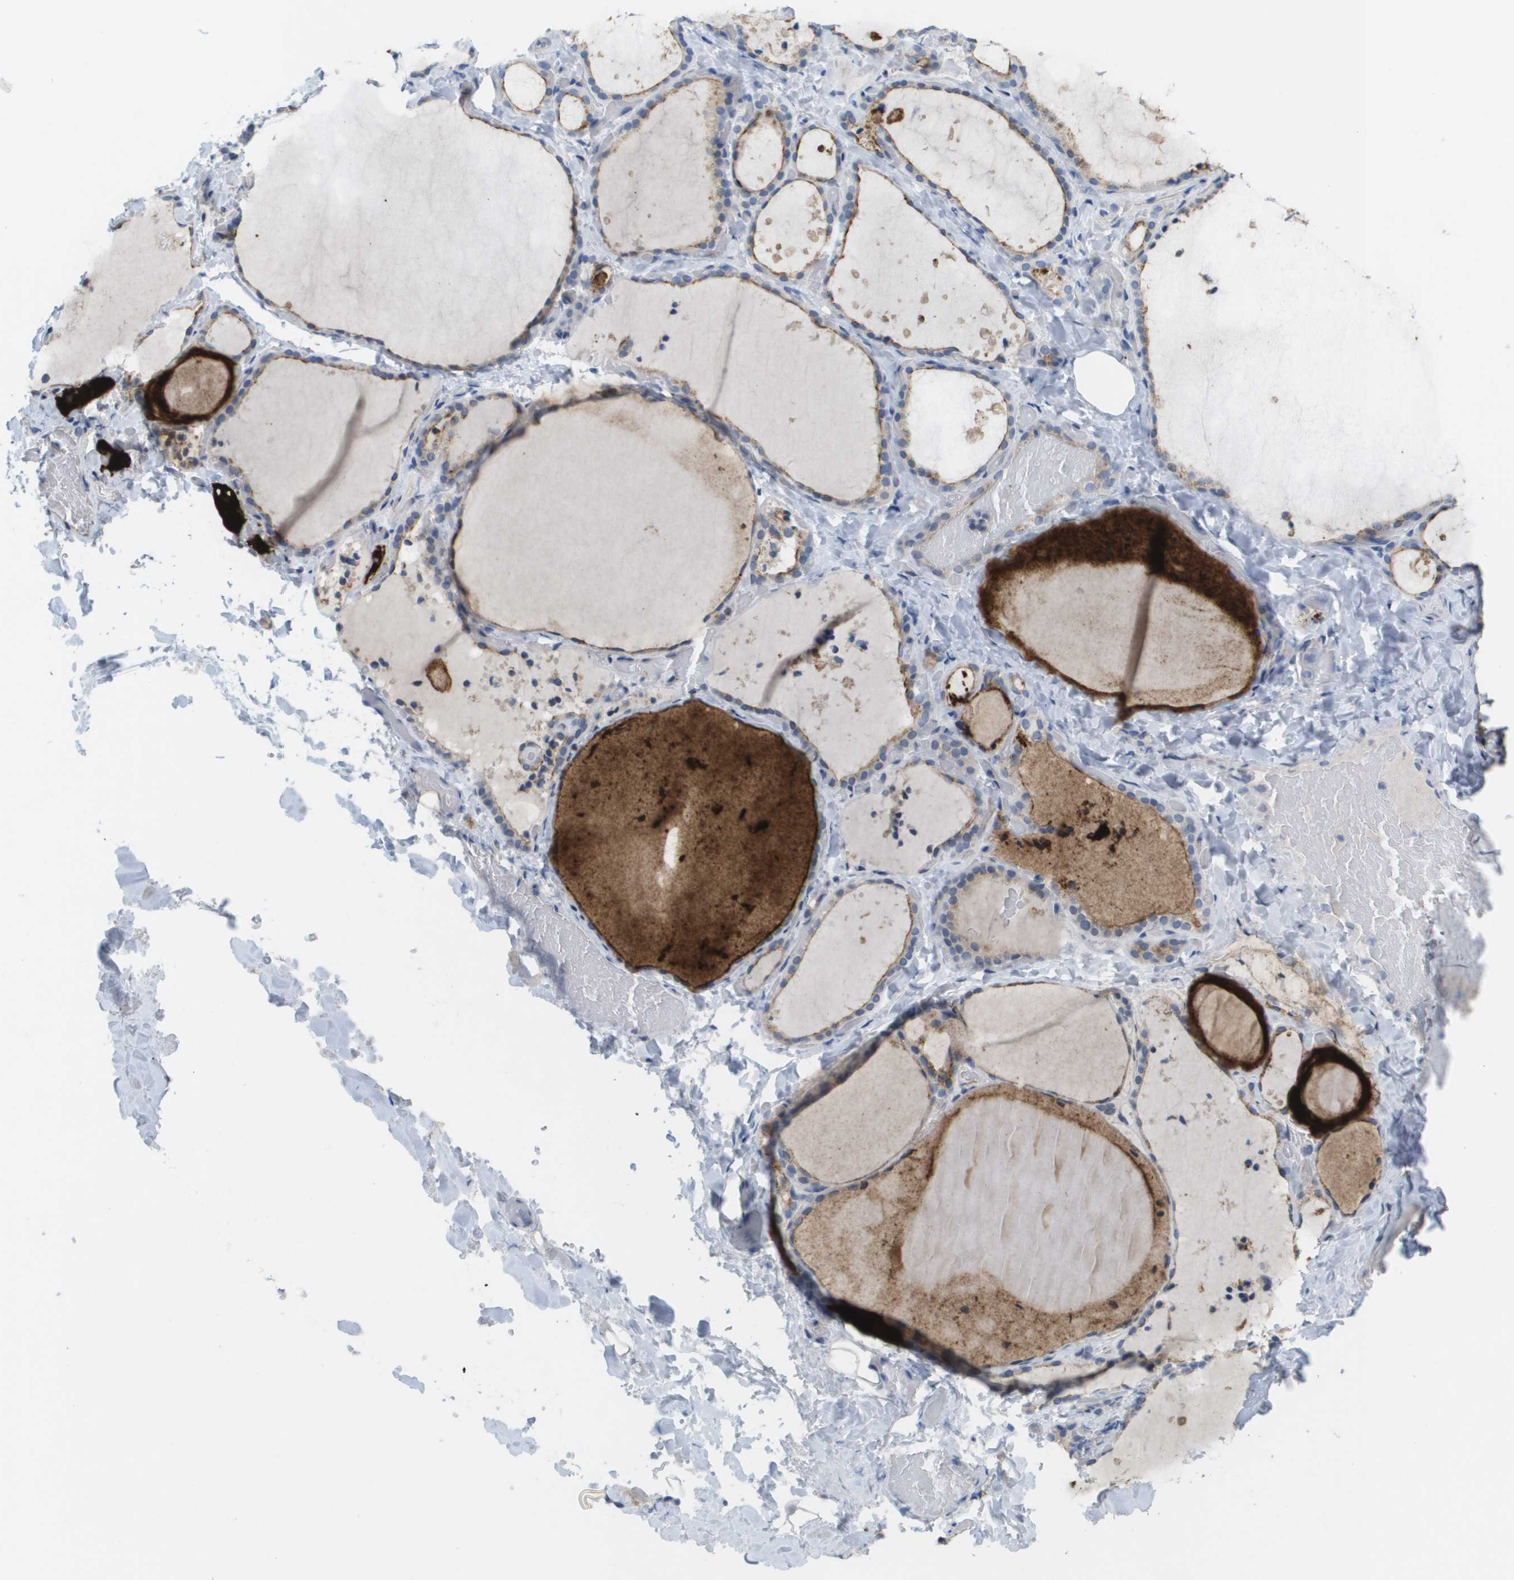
{"staining": {"intensity": "moderate", "quantity": ">75%", "location": "cytoplasmic/membranous"}, "tissue": "thyroid gland", "cell_type": "Glandular cells", "image_type": "normal", "snomed": [{"axis": "morphology", "description": "Normal tissue, NOS"}, {"axis": "topography", "description": "Thyroid gland"}], "caption": "Immunohistochemistry of benign human thyroid gland shows medium levels of moderate cytoplasmic/membranous expression in approximately >75% of glandular cells. (brown staining indicates protein expression, while blue staining denotes nuclei).", "gene": "ANGPT2", "patient": {"sex": "female", "age": 44}}